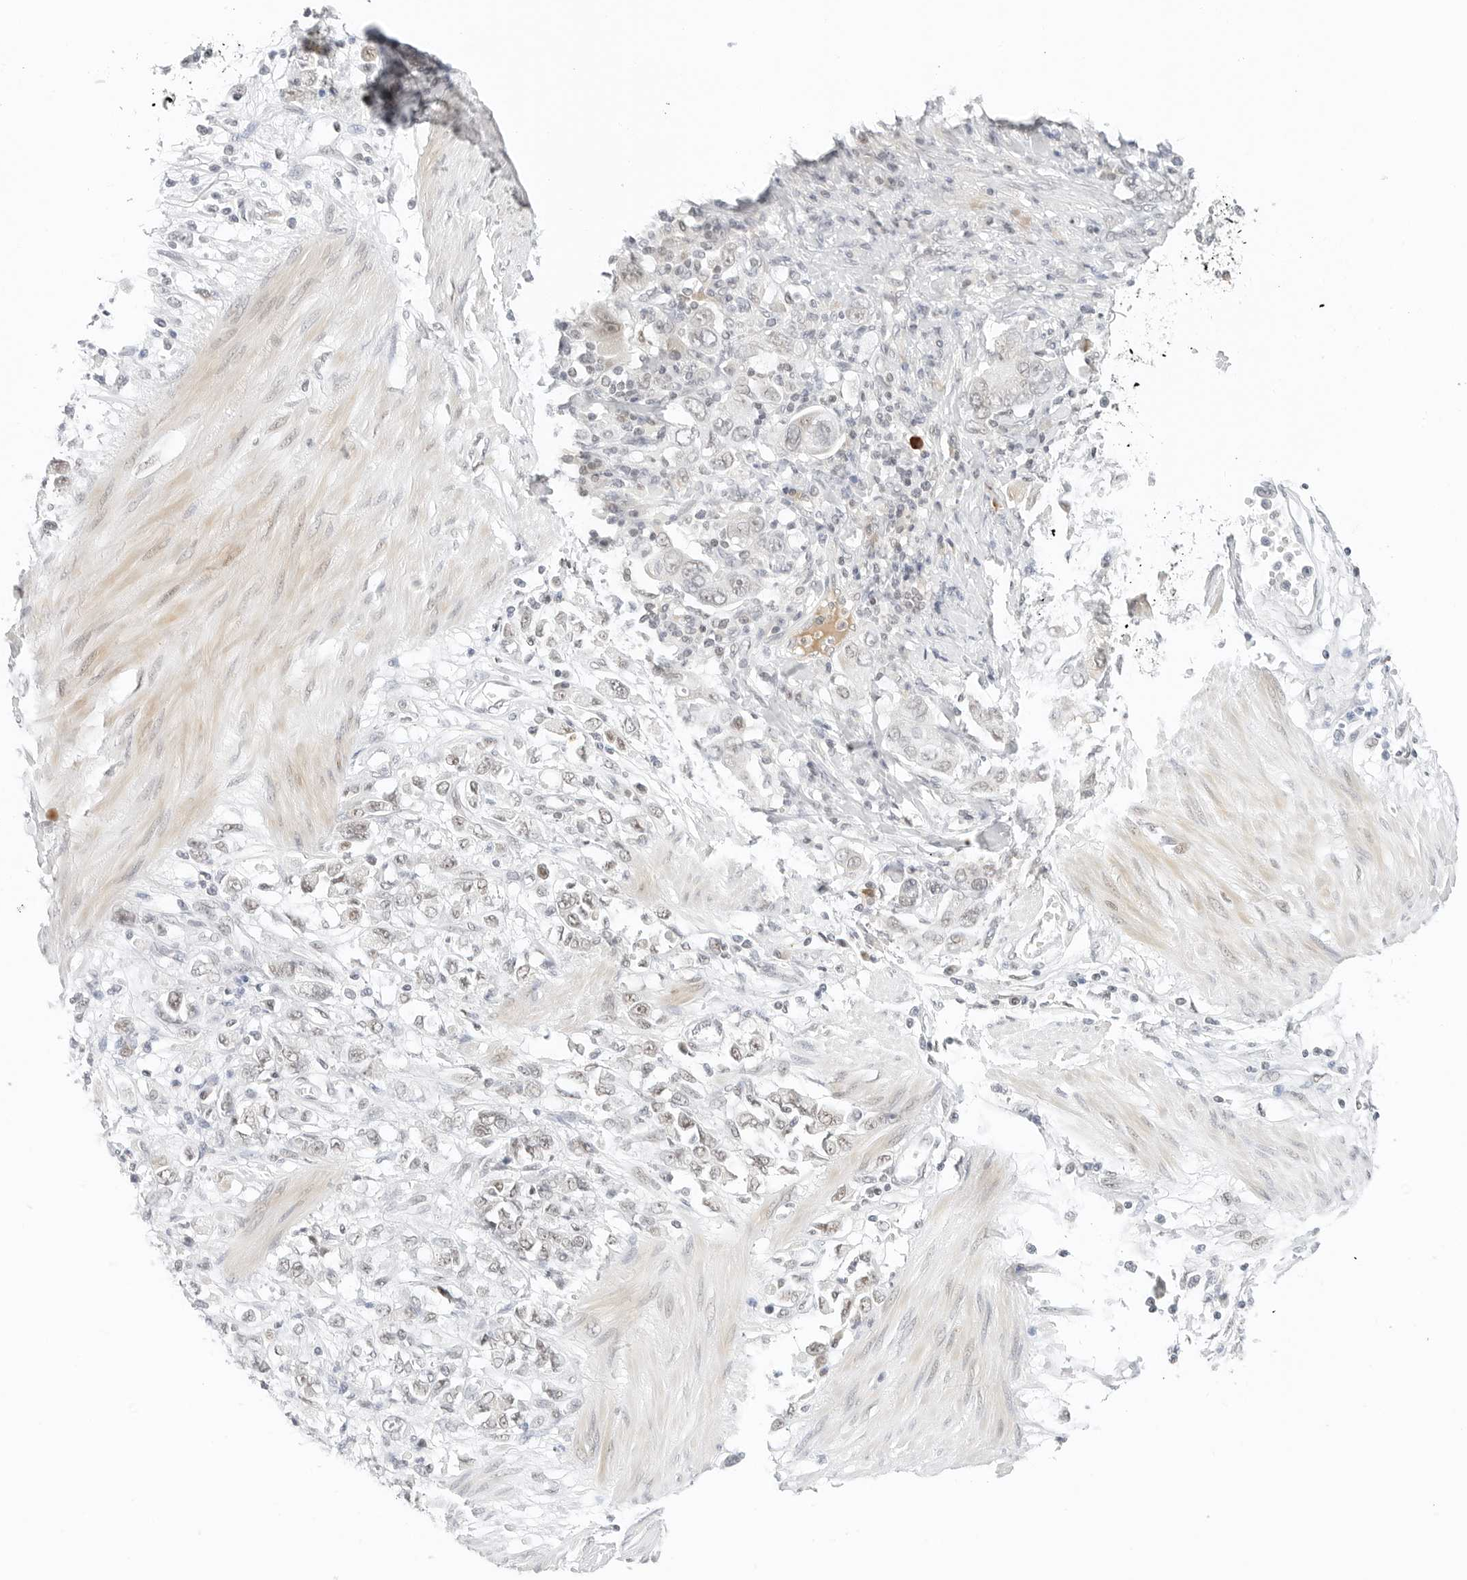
{"staining": {"intensity": "negative", "quantity": "none", "location": "none"}, "tissue": "stomach cancer", "cell_type": "Tumor cells", "image_type": "cancer", "snomed": [{"axis": "morphology", "description": "Adenocarcinoma, NOS"}, {"axis": "topography", "description": "Stomach"}], "caption": "Immunohistochemical staining of stomach cancer (adenocarcinoma) shows no significant staining in tumor cells.", "gene": "NEO1", "patient": {"sex": "female", "age": 76}}